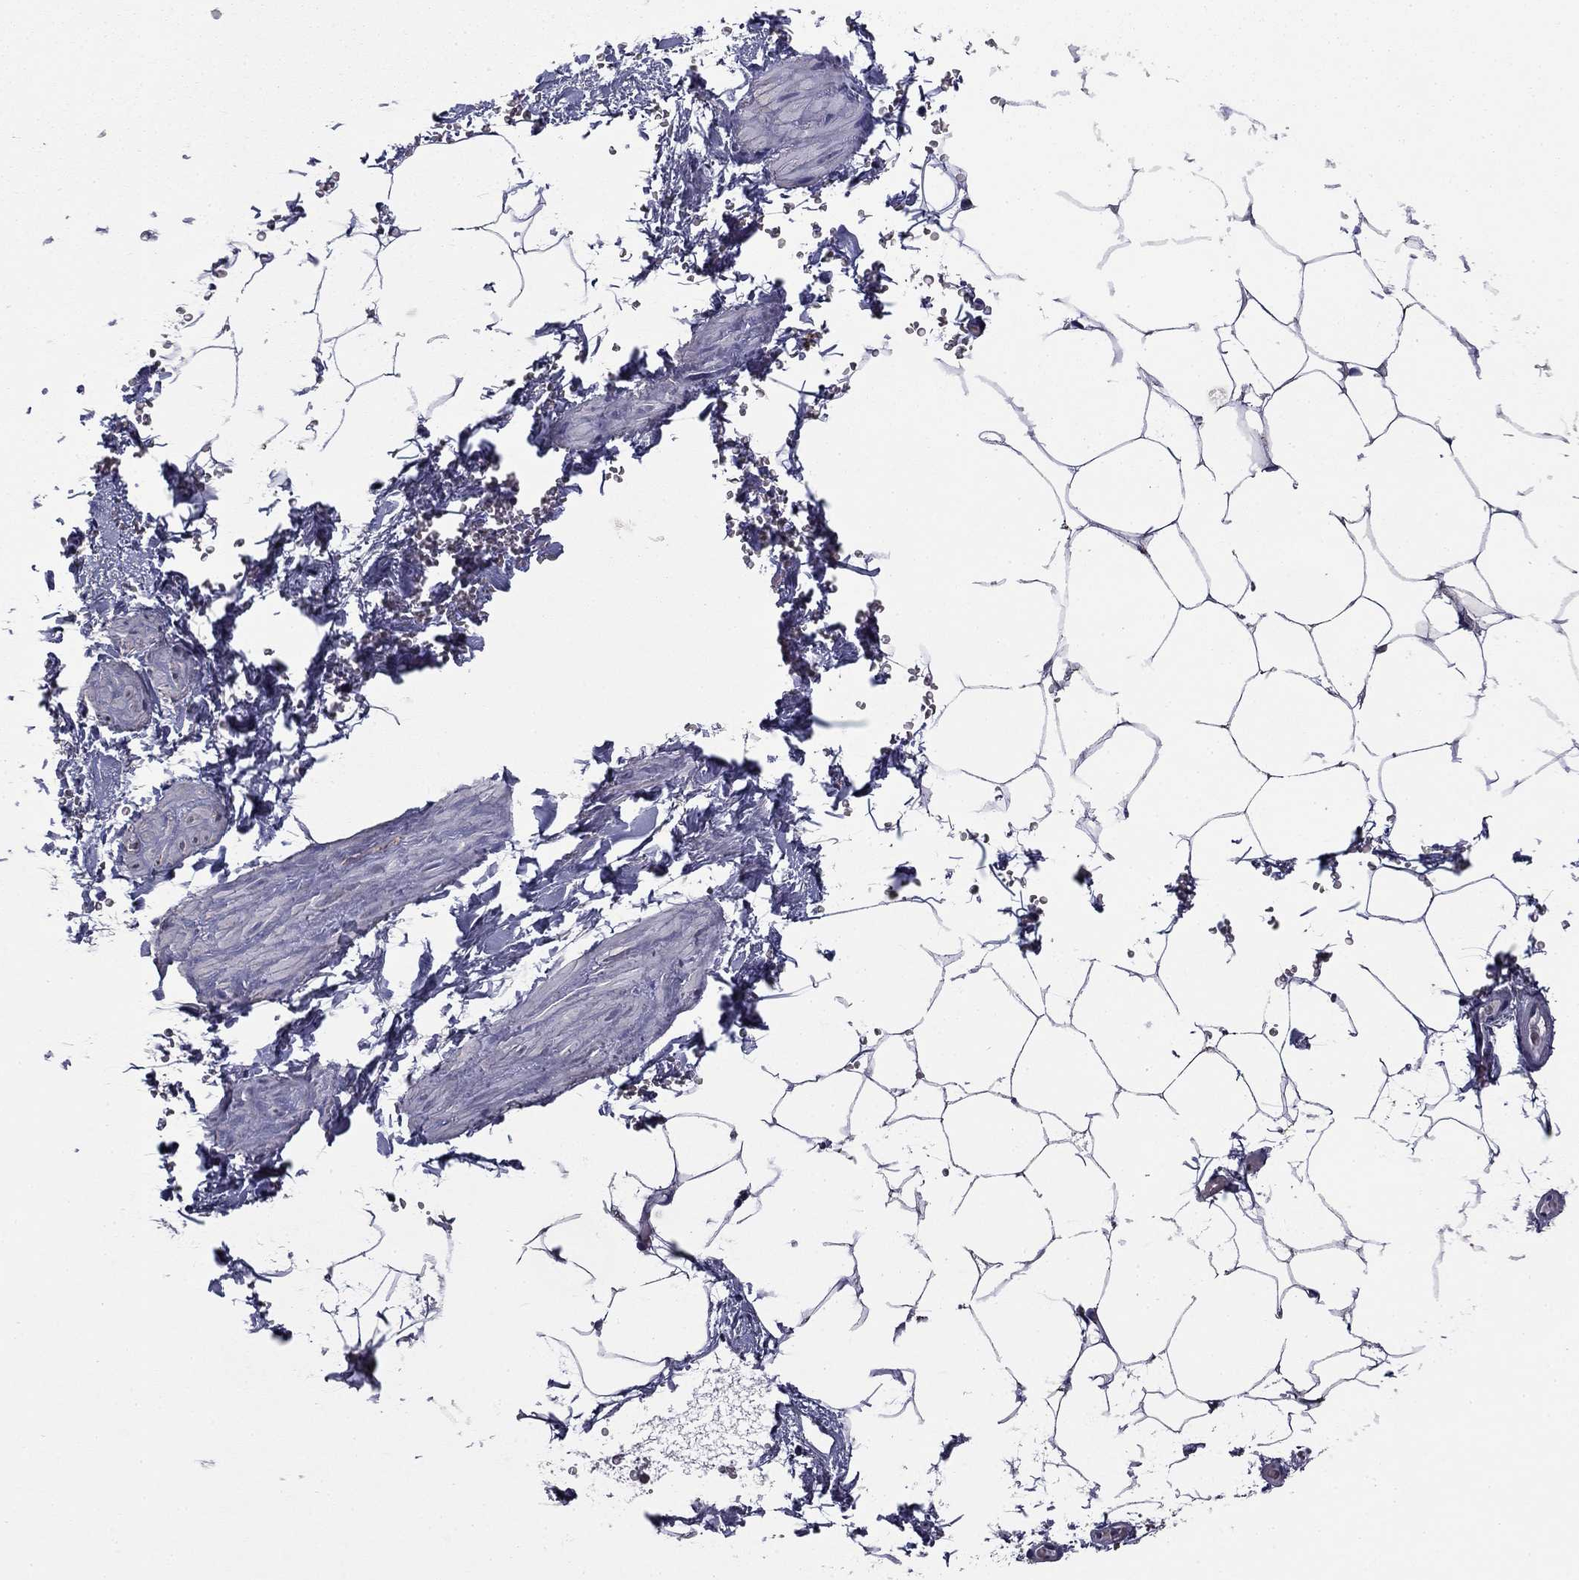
{"staining": {"intensity": "negative", "quantity": "none", "location": "none"}, "tissue": "adipose tissue", "cell_type": "Adipocytes", "image_type": "normal", "snomed": [{"axis": "morphology", "description": "Normal tissue, NOS"}, {"axis": "topography", "description": "Soft tissue"}, {"axis": "topography", "description": "Adipose tissue"}, {"axis": "topography", "description": "Vascular tissue"}, {"axis": "topography", "description": "Peripheral nerve tissue"}], "caption": "Immunohistochemistry photomicrograph of unremarkable adipose tissue stained for a protein (brown), which displays no positivity in adipocytes.", "gene": "MFAP3L", "patient": {"sex": "male", "age": 68}}